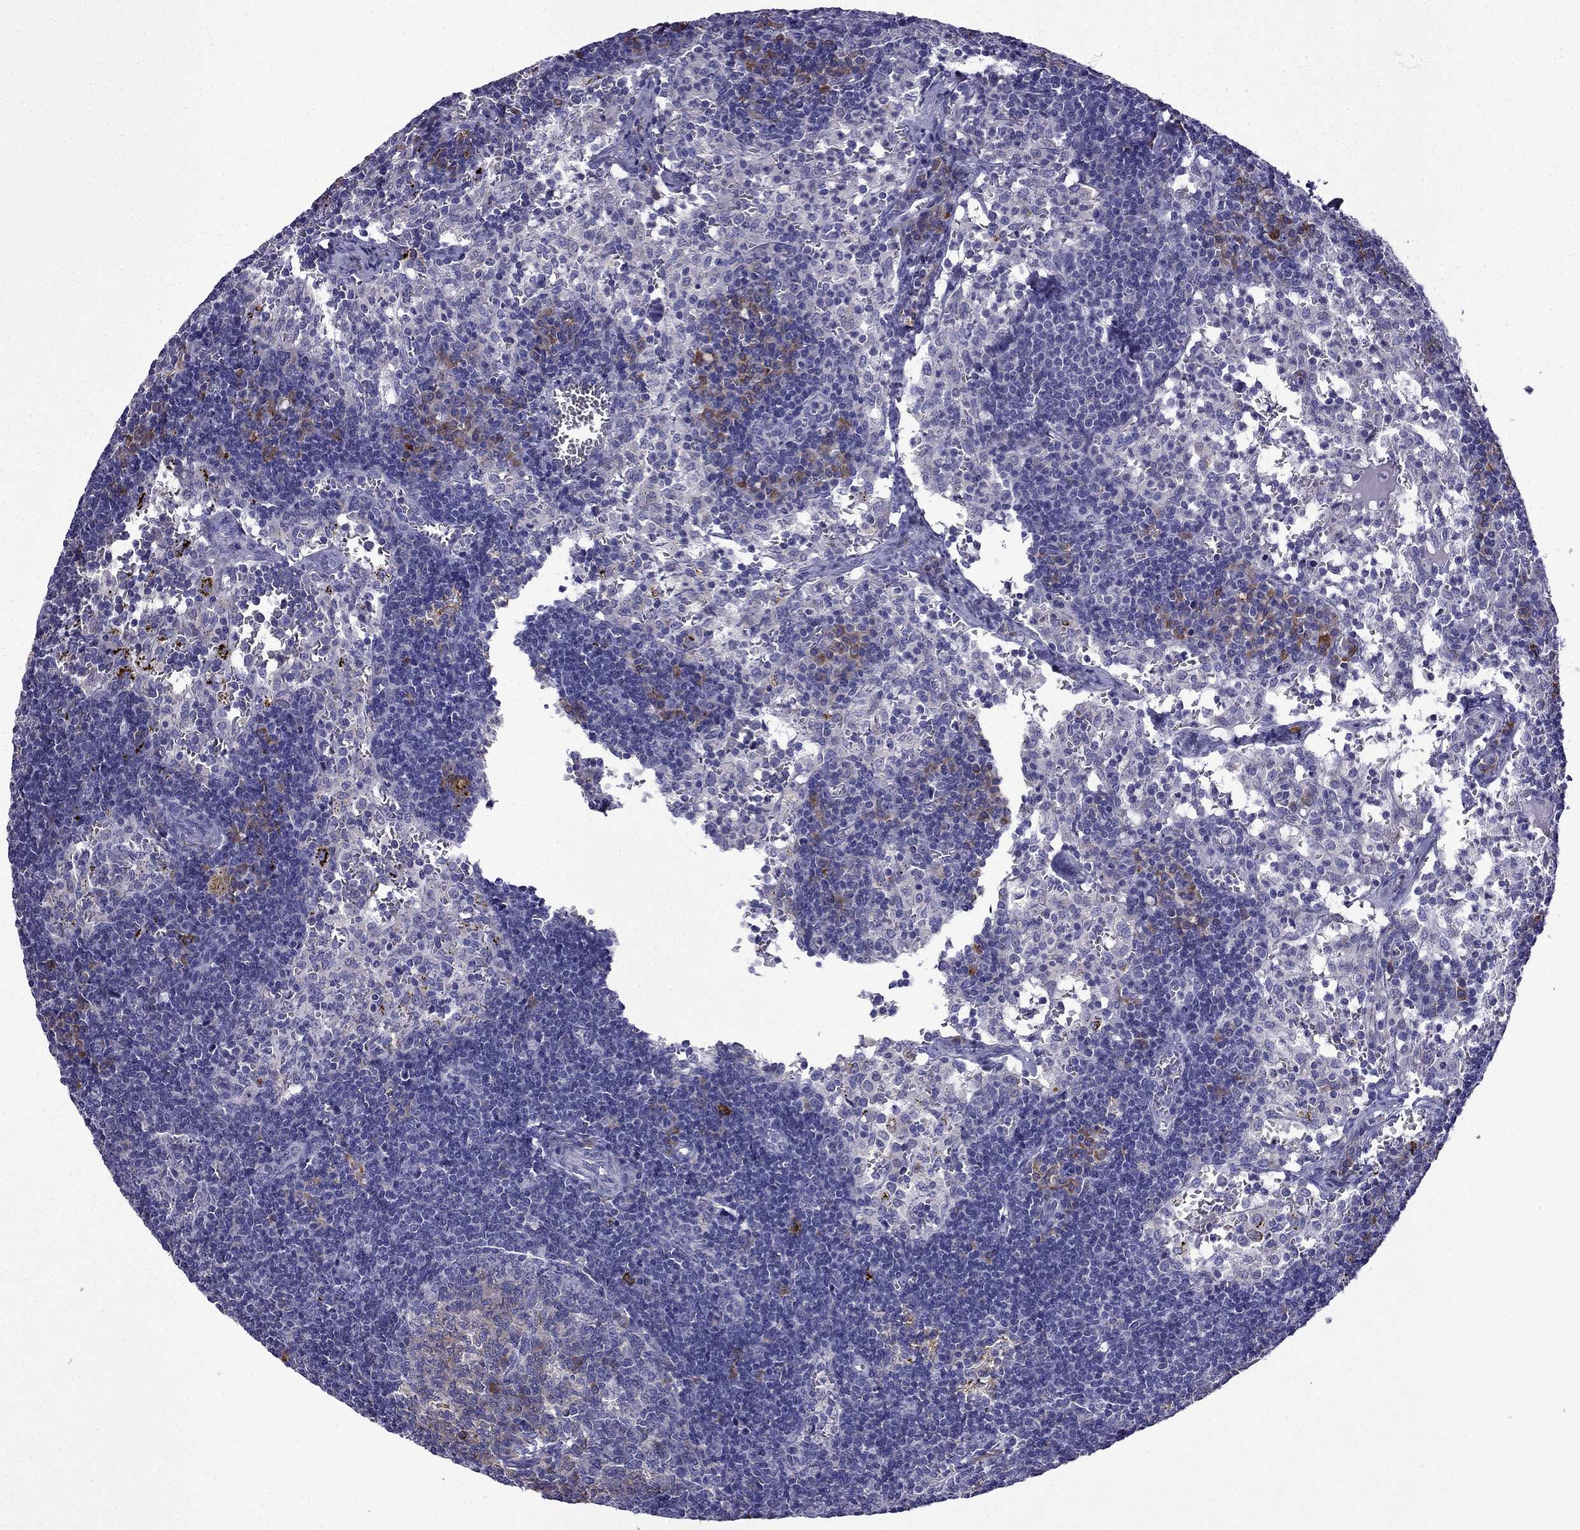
{"staining": {"intensity": "negative", "quantity": "none", "location": "none"}, "tissue": "lymph node", "cell_type": "Germinal center cells", "image_type": "normal", "snomed": [{"axis": "morphology", "description": "Normal tissue, NOS"}, {"axis": "topography", "description": "Lymph node"}], "caption": "Protein analysis of unremarkable lymph node demonstrates no significant expression in germinal center cells. (DAB (3,3'-diaminobenzidine) immunohistochemistry (IHC) with hematoxylin counter stain).", "gene": "TSSK4", "patient": {"sex": "female", "age": 52}}